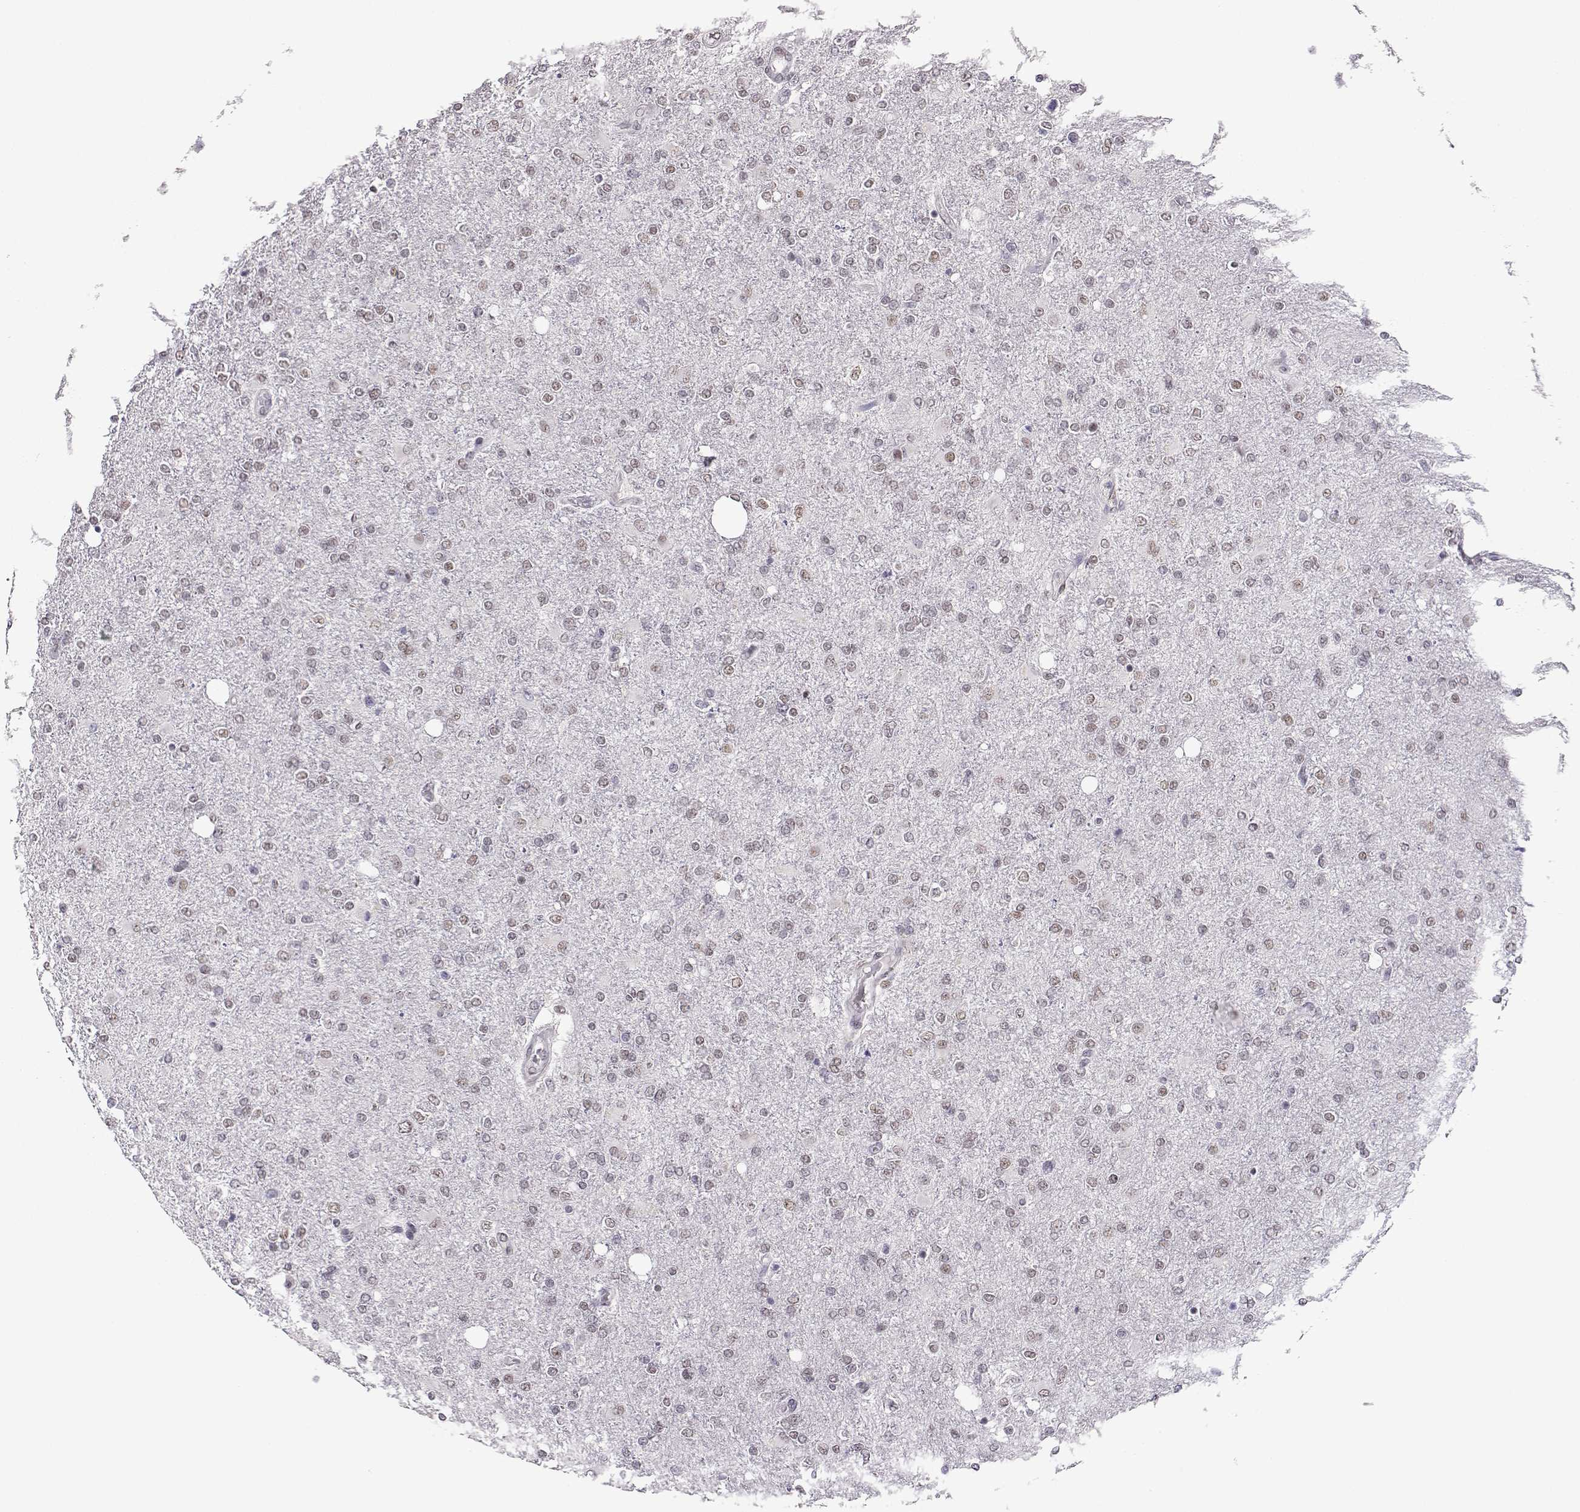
{"staining": {"intensity": "weak", "quantity": "25%-75%", "location": "nuclear"}, "tissue": "glioma", "cell_type": "Tumor cells", "image_type": "cancer", "snomed": [{"axis": "morphology", "description": "Glioma, malignant, High grade"}, {"axis": "topography", "description": "Cerebral cortex"}], "caption": "Glioma stained for a protein displays weak nuclear positivity in tumor cells.", "gene": "POLI", "patient": {"sex": "male", "age": 70}}